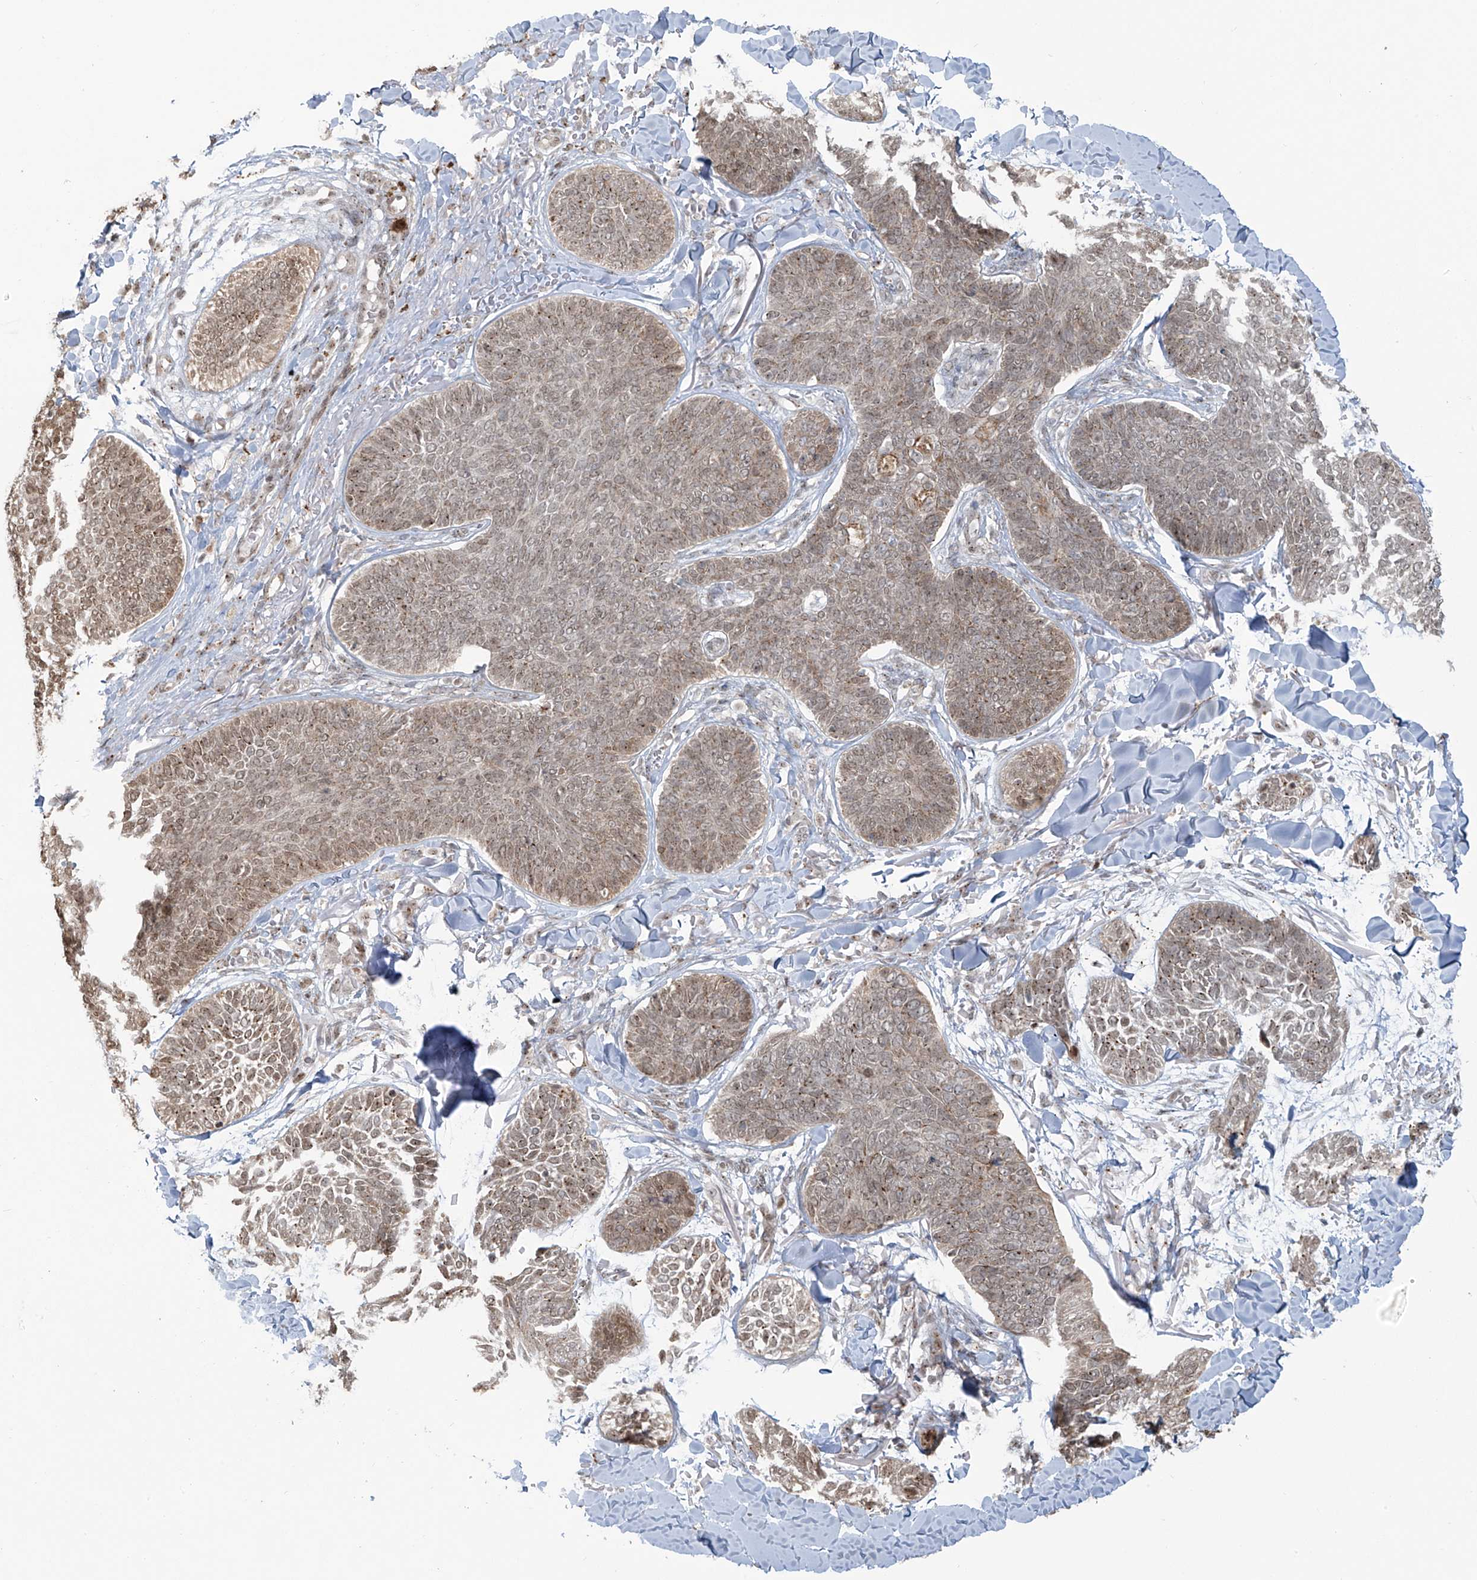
{"staining": {"intensity": "weak", "quantity": ">75%", "location": "nuclear"}, "tissue": "skin cancer", "cell_type": "Tumor cells", "image_type": "cancer", "snomed": [{"axis": "morphology", "description": "Basal cell carcinoma"}, {"axis": "topography", "description": "Skin"}], "caption": "Brown immunohistochemical staining in human basal cell carcinoma (skin) demonstrates weak nuclear staining in approximately >75% of tumor cells.", "gene": "VMP1", "patient": {"sex": "male", "age": 85}}